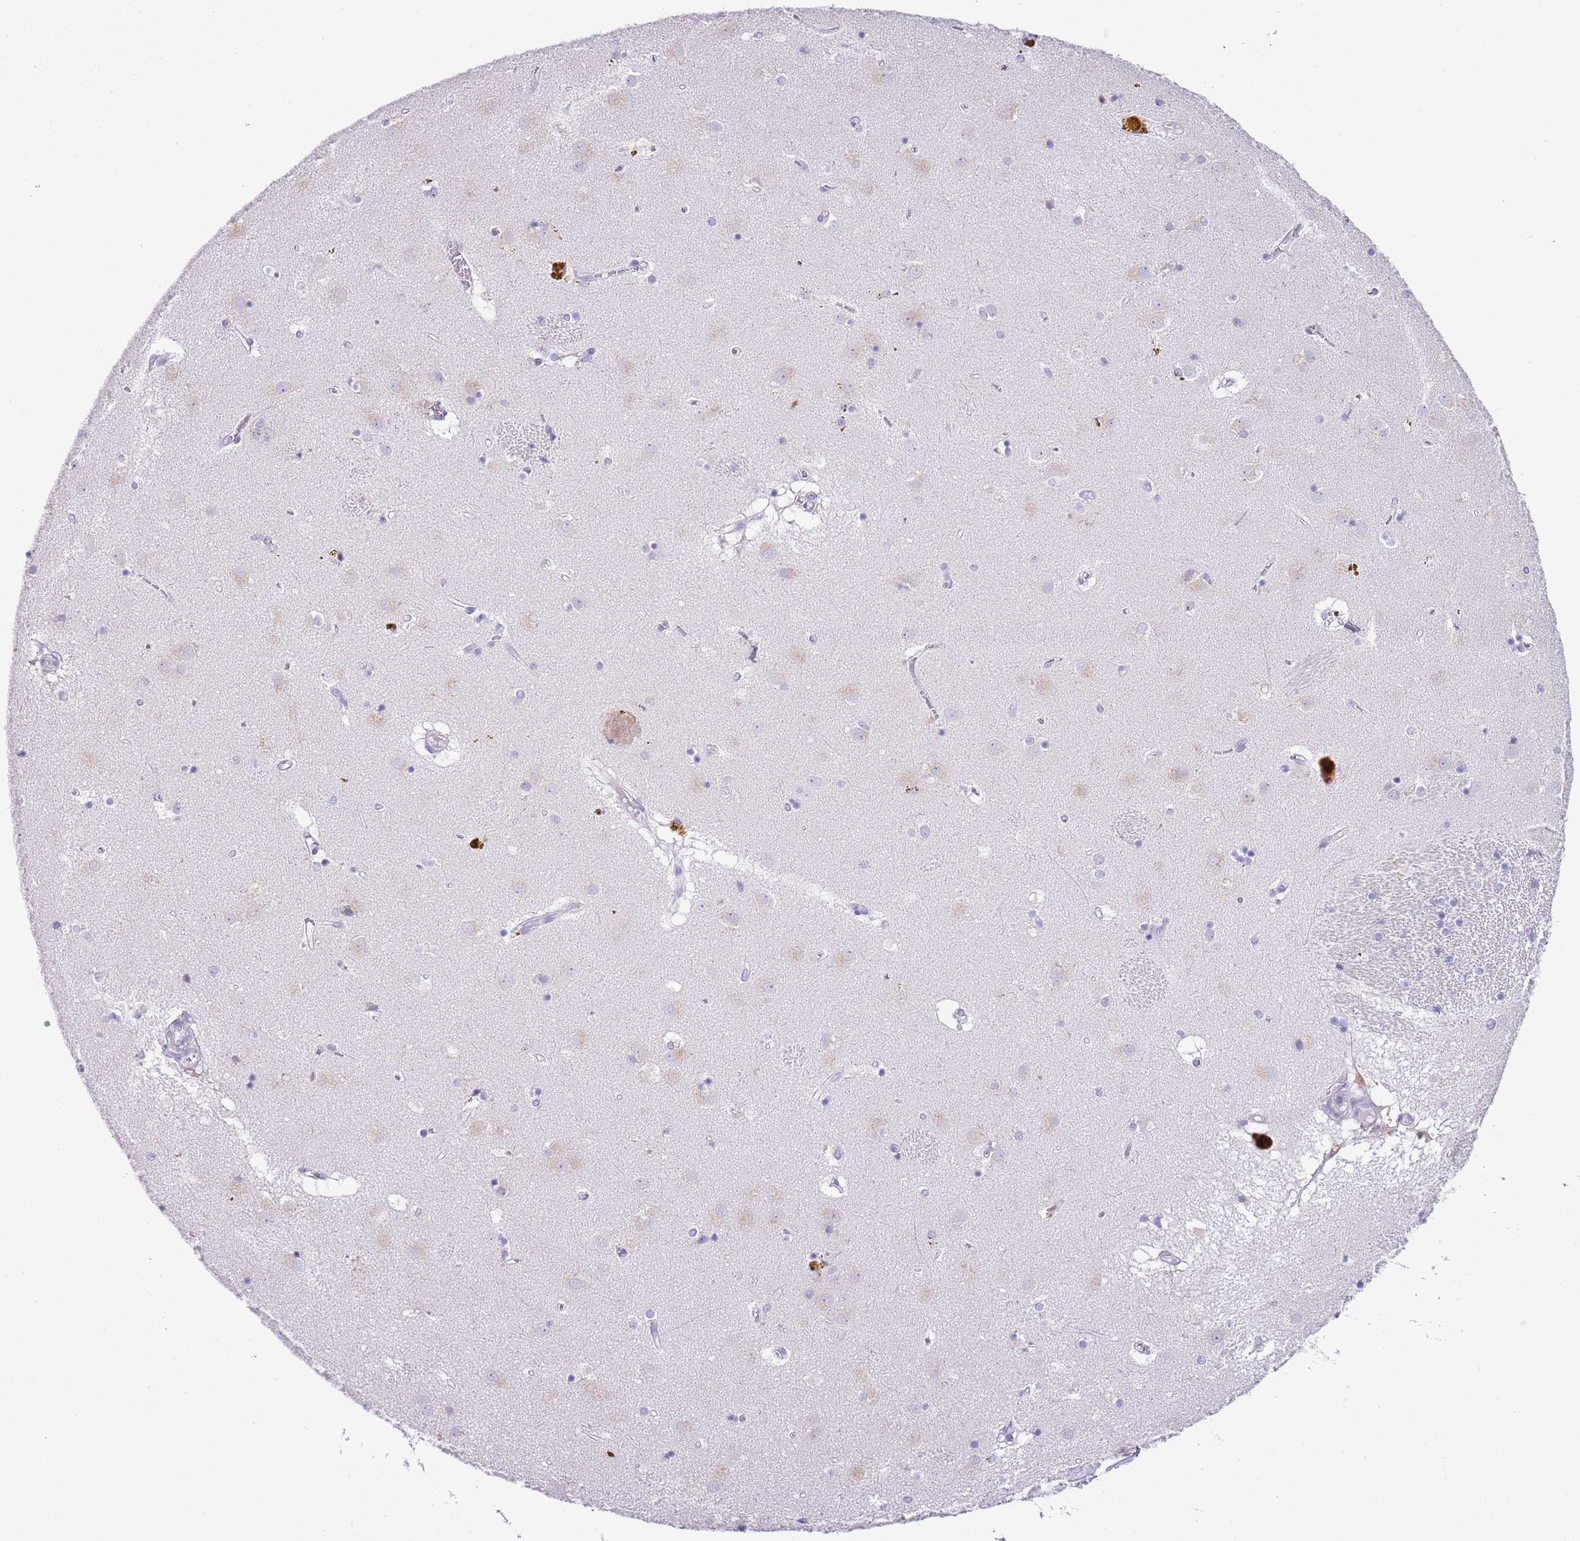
{"staining": {"intensity": "negative", "quantity": "none", "location": "none"}, "tissue": "caudate", "cell_type": "Glial cells", "image_type": "normal", "snomed": [{"axis": "morphology", "description": "Normal tissue, NOS"}, {"axis": "topography", "description": "Lateral ventricle wall"}], "caption": "A photomicrograph of caudate stained for a protein demonstrates no brown staining in glial cells. (DAB (3,3'-diaminobenzidine) IHC, high magnification).", "gene": "ABHD17C", "patient": {"sex": "male", "age": 70}}